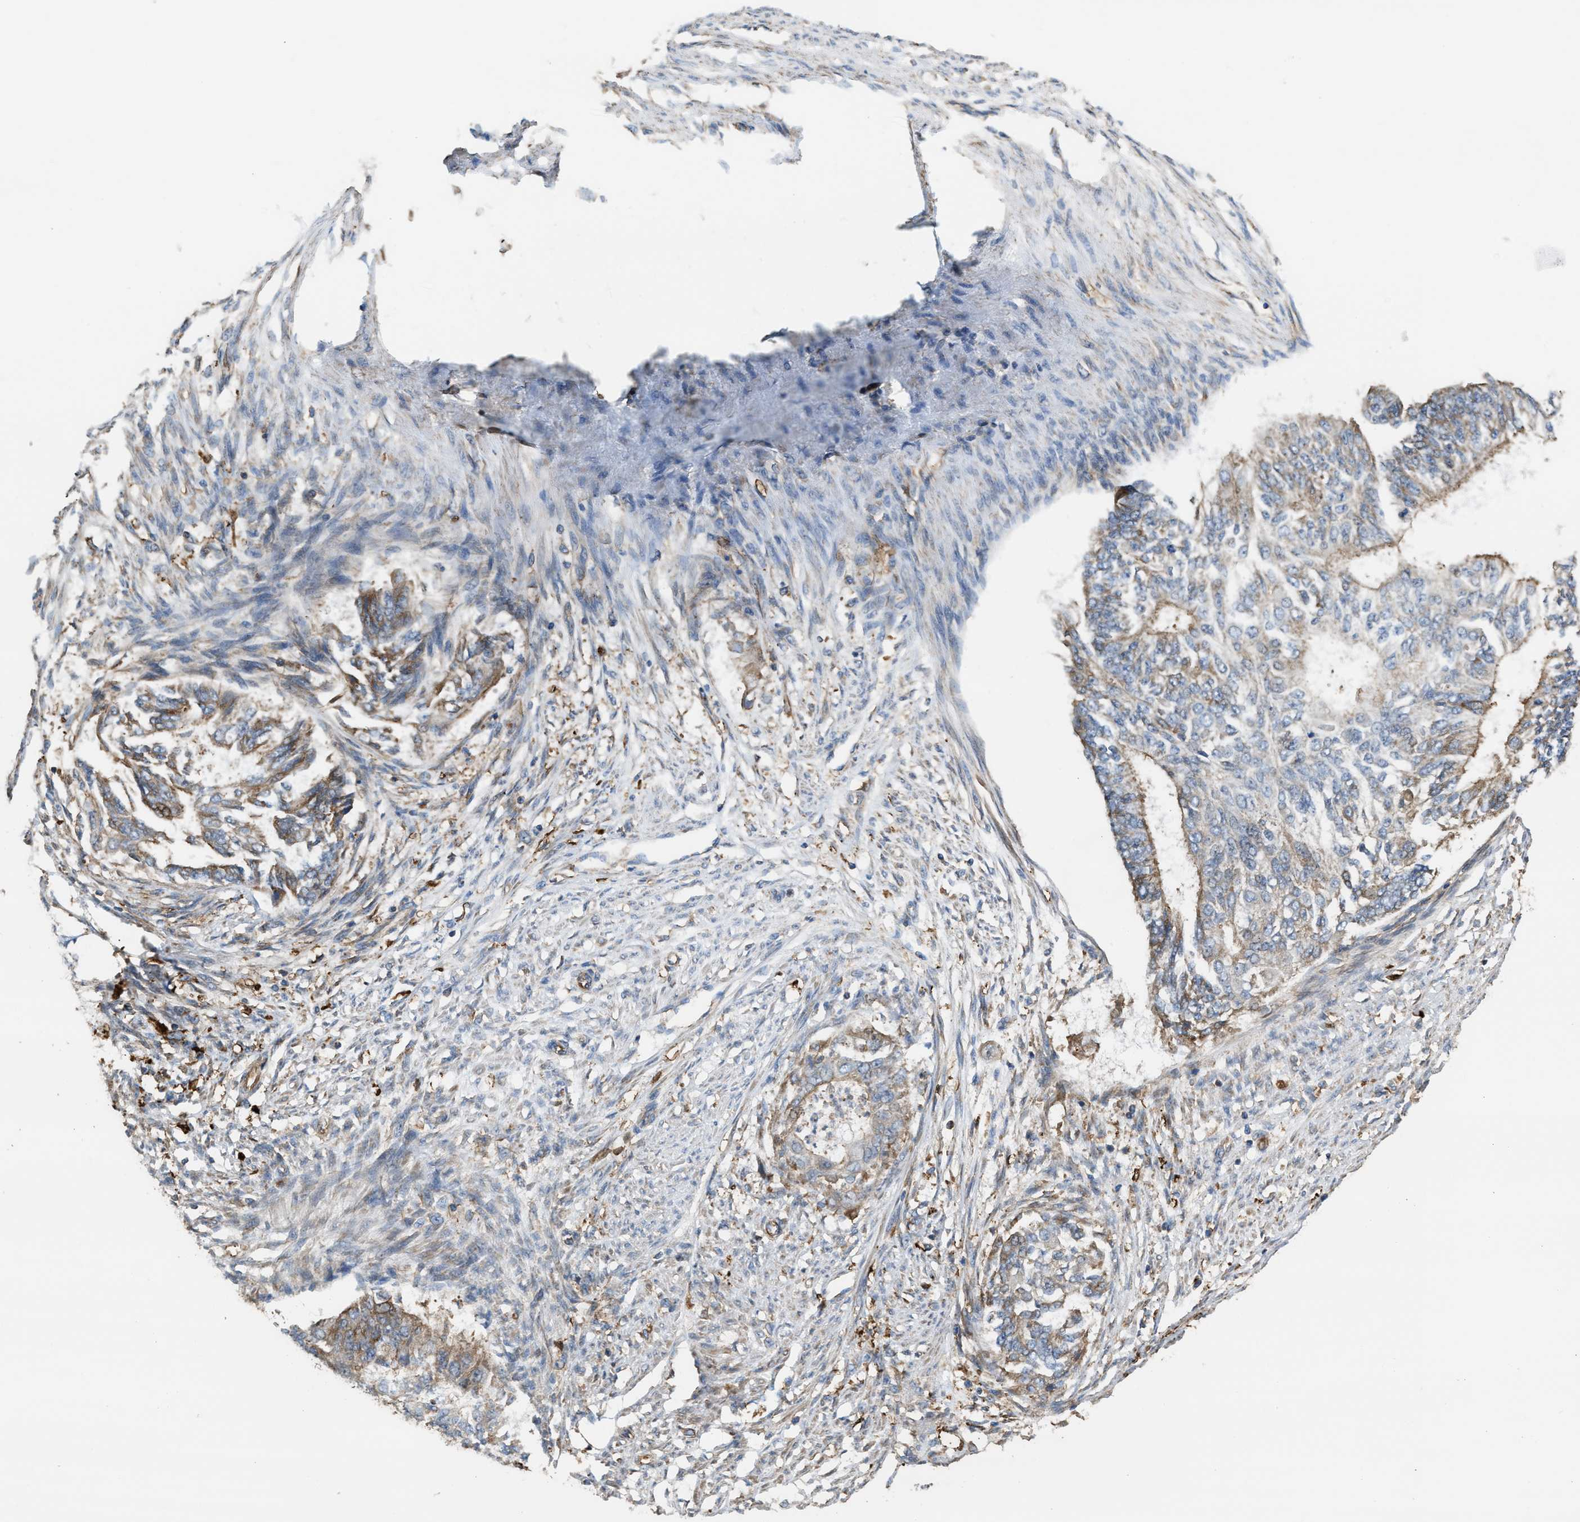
{"staining": {"intensity": "weak", "quantity": "25%-75%", "location": "cytoplasmic/membranous"}, "tissue": "endometrial cancer", "cell_type": "Tumor cells", "image_type": "cancer", "snomed": [{"axis": "morphology", "description": "Adenocarcinoma, NOS"}, {"axis": "topography", "description": "Endometrium"}], "caption": "This is a photomicrograph of IHC staining of adenocarcinoma (endometrial), which shows weak positivity in the cytoplasmic/membranous of tumor cells.", "gene": "ATIC", "patient": {"sex": "female", "age": 32}}